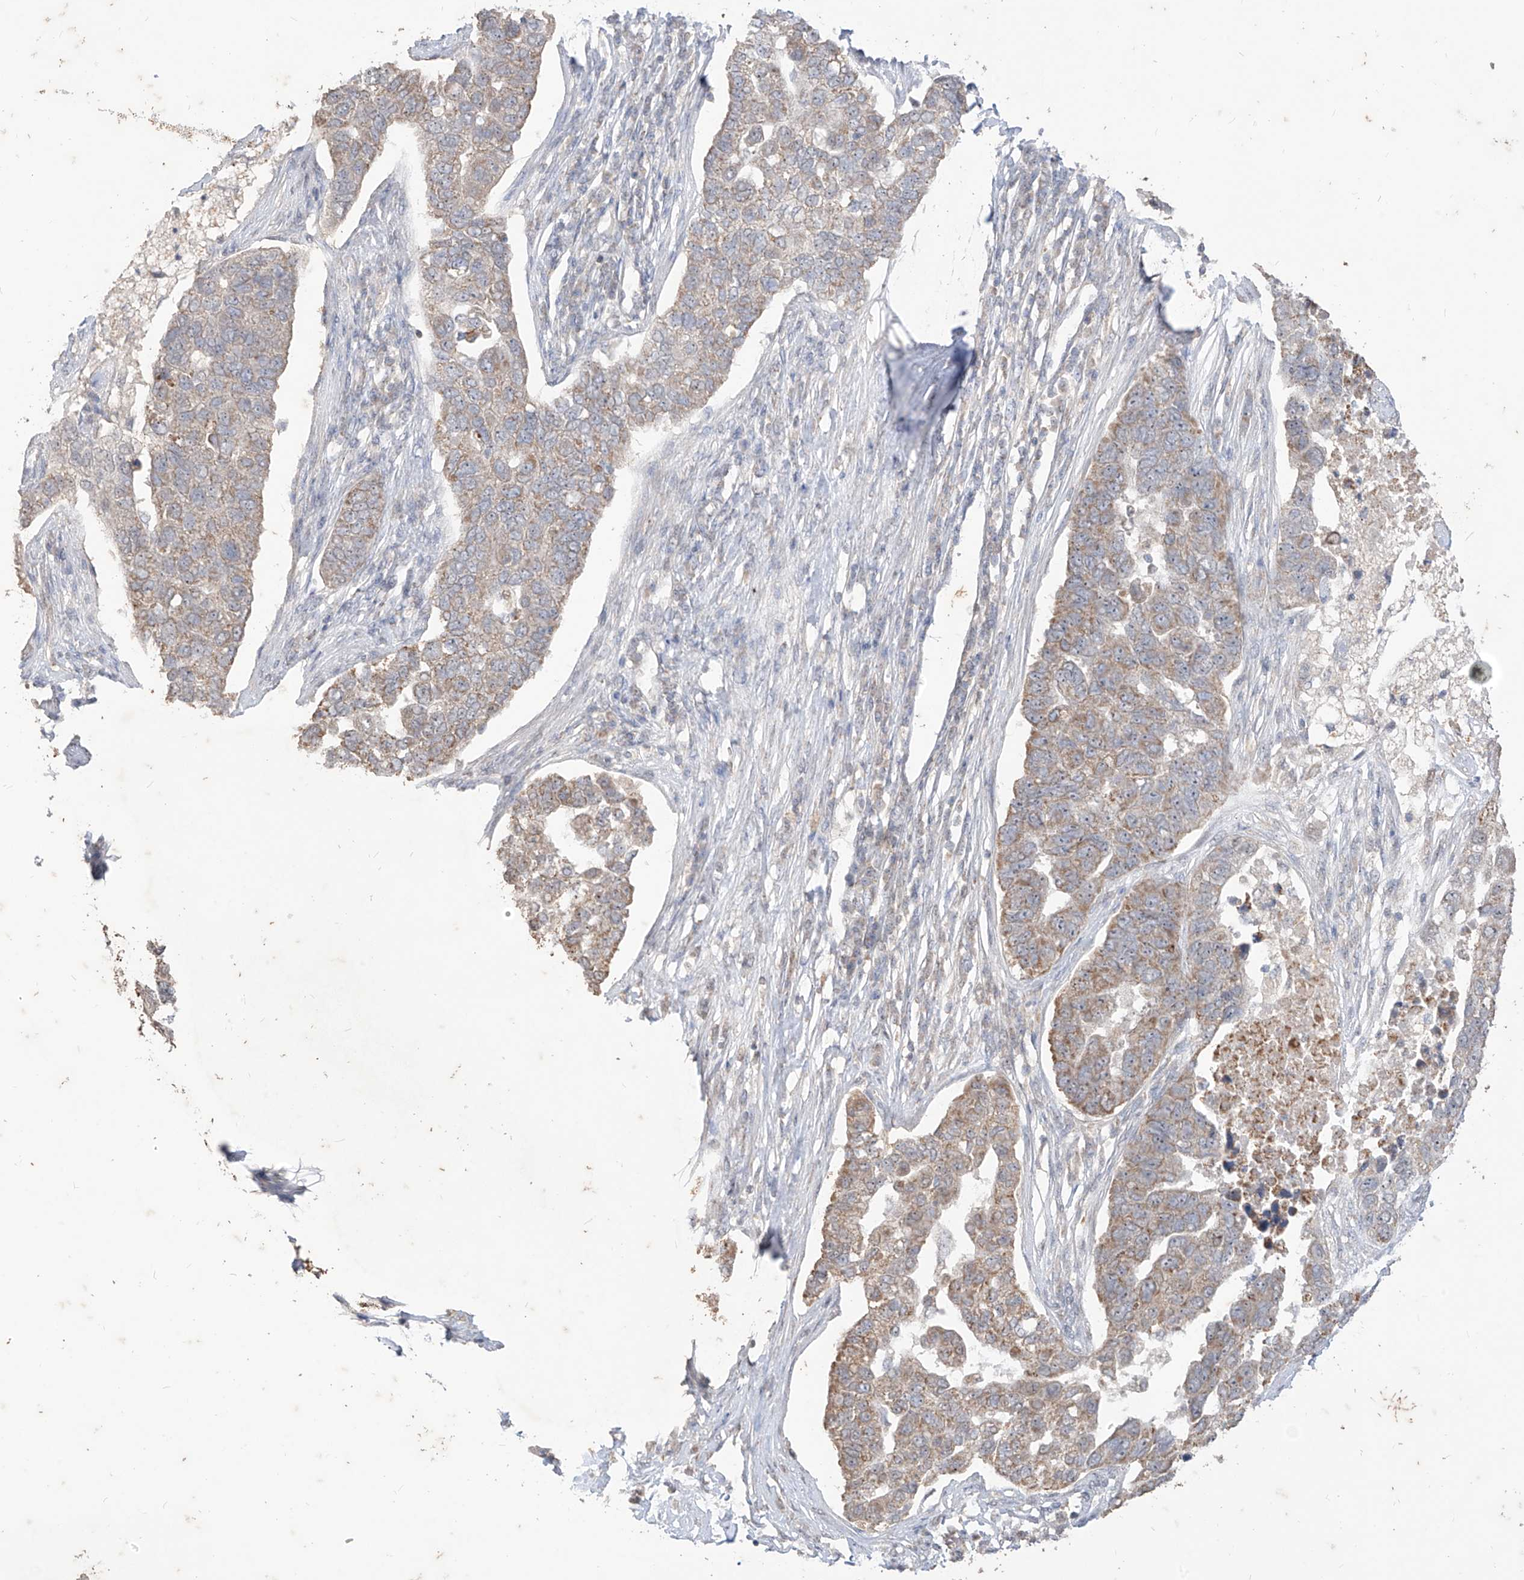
{"staining": {"intensity": "moderate", "quantity": ">75%", "location": "cytoplasmic/membranous"}, "tissue": "pancreatic cancer", "cell_type": "Tumor cells", "image_type": "cancer", "snomed": [{"axis": "morphology", "description": "Adenocarcinoma, NOS"}, {"axis": "topography", "description": "Pancreas"}], "caption": "DAB (3,3'-diaminobenzidine) immunohistochemical staining of adenocarcinoma (pancreatic) exhibits moderate cytoplasmic/membranous protein positivity in approximately >75% of tumor cells. (Stains: DAB in brown, nuclei in blue, Microscopy: brightfield microscopy at high magnification).", "gene": "MTUS2", "patient": {"sex": "female", "age": 61}}